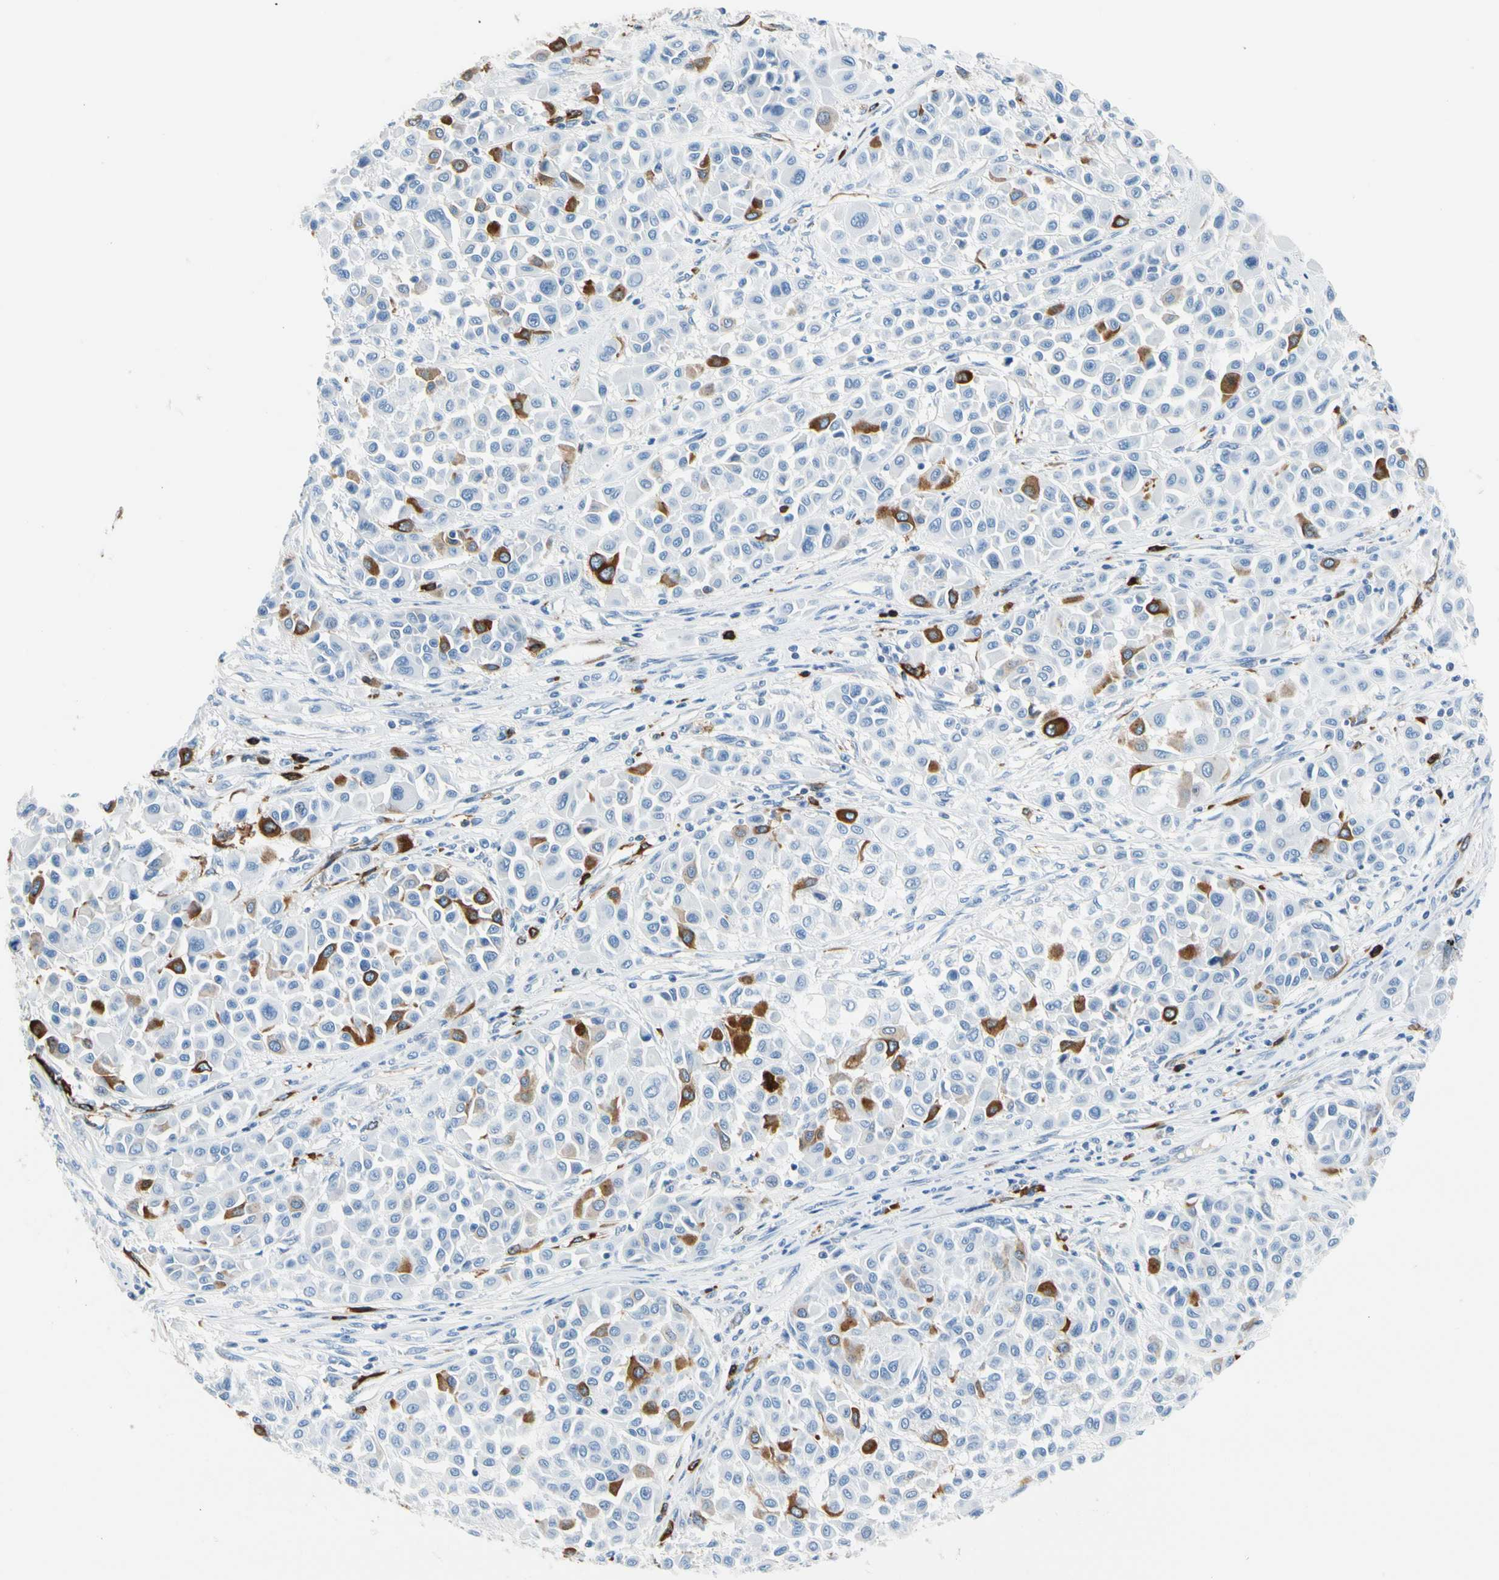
{"staining": {"intensity": "moderate", "quantity": "<25%", "location": "cytoplasmic/membranous"}, "tissue": "melanoma", "cell_type": "Tumor cells", "image_type": "cancer", "snomed": [{"axis": "morphology", "description": "Malignant melanoma, Metastatic site"}, {"axis": "topography", "description": "Soft tissue"}], "caption": "Brown immunohistochemical staining in malignant melanoma (metastatic site) displays moderate cytoplasmic/membranous expression in approximately <25% of tumor cells.", "gene": "TACC3", "patient": {"sex": "male", "age": 41}}